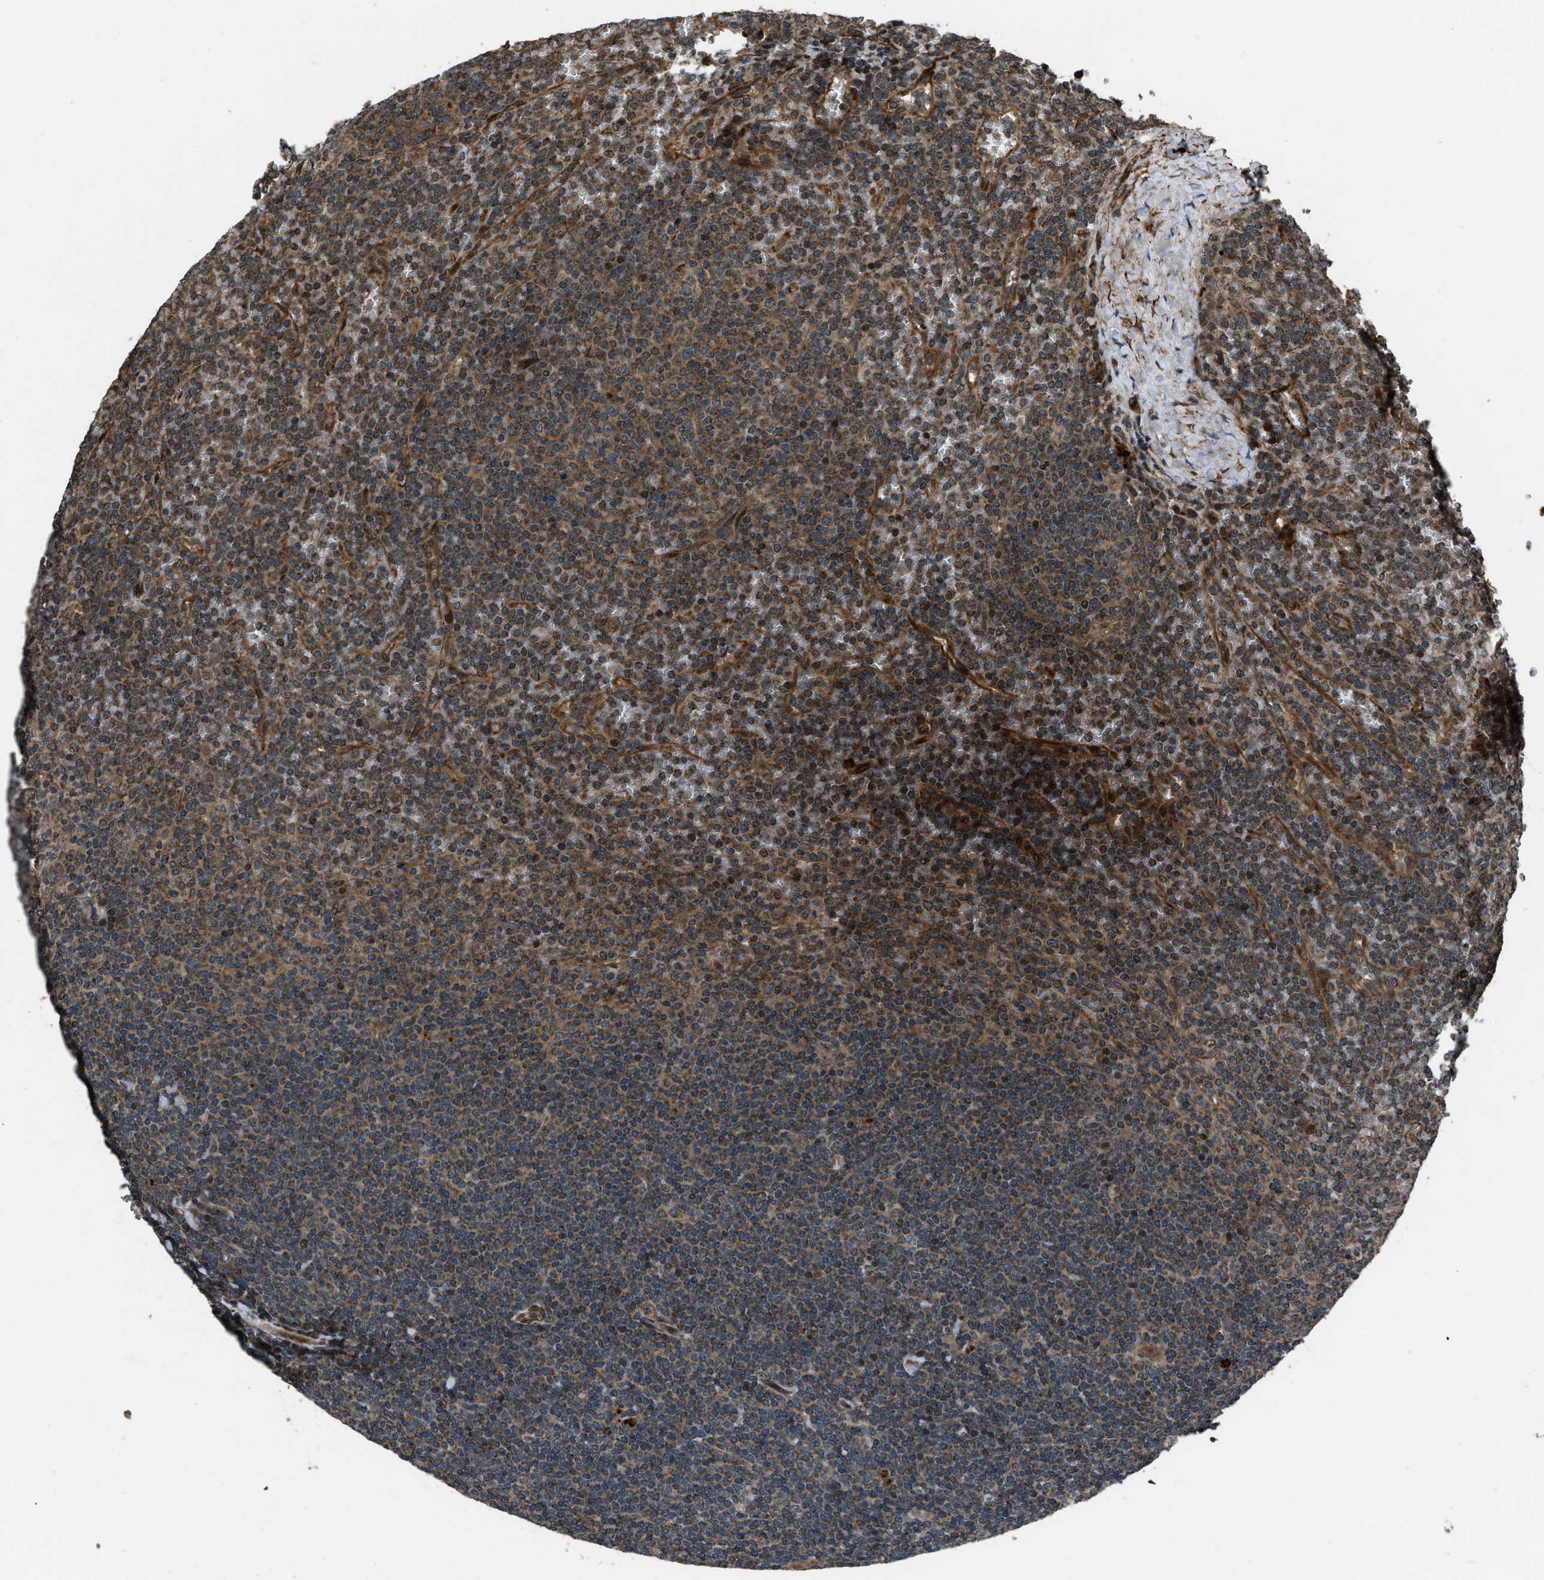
{"staining": {"intensity": "moderate", "quantity": "25%-75%", "location": "cytoplasmic/membranous"}, "tissue": "lymphoma", "cell_type": "Tumor cells", "image_type": "cancer", "snomed": [{"axis": "morphology", "description": "Malignant lymphoma, non-Hodgkin's type, Low grade"}, {"axis": "topography", "description": "Spleen"}], "caption": "A high-resolution histopathology image shows IHC staining of low-grade malignant lymphoma, non-Hodgkin's type, which shows moderate cytoplasmic/membranous positivity in about 25%-75% of tumor cells.", "gene": "IRAK4", "patient": {"sex": "female", "age": 19}}